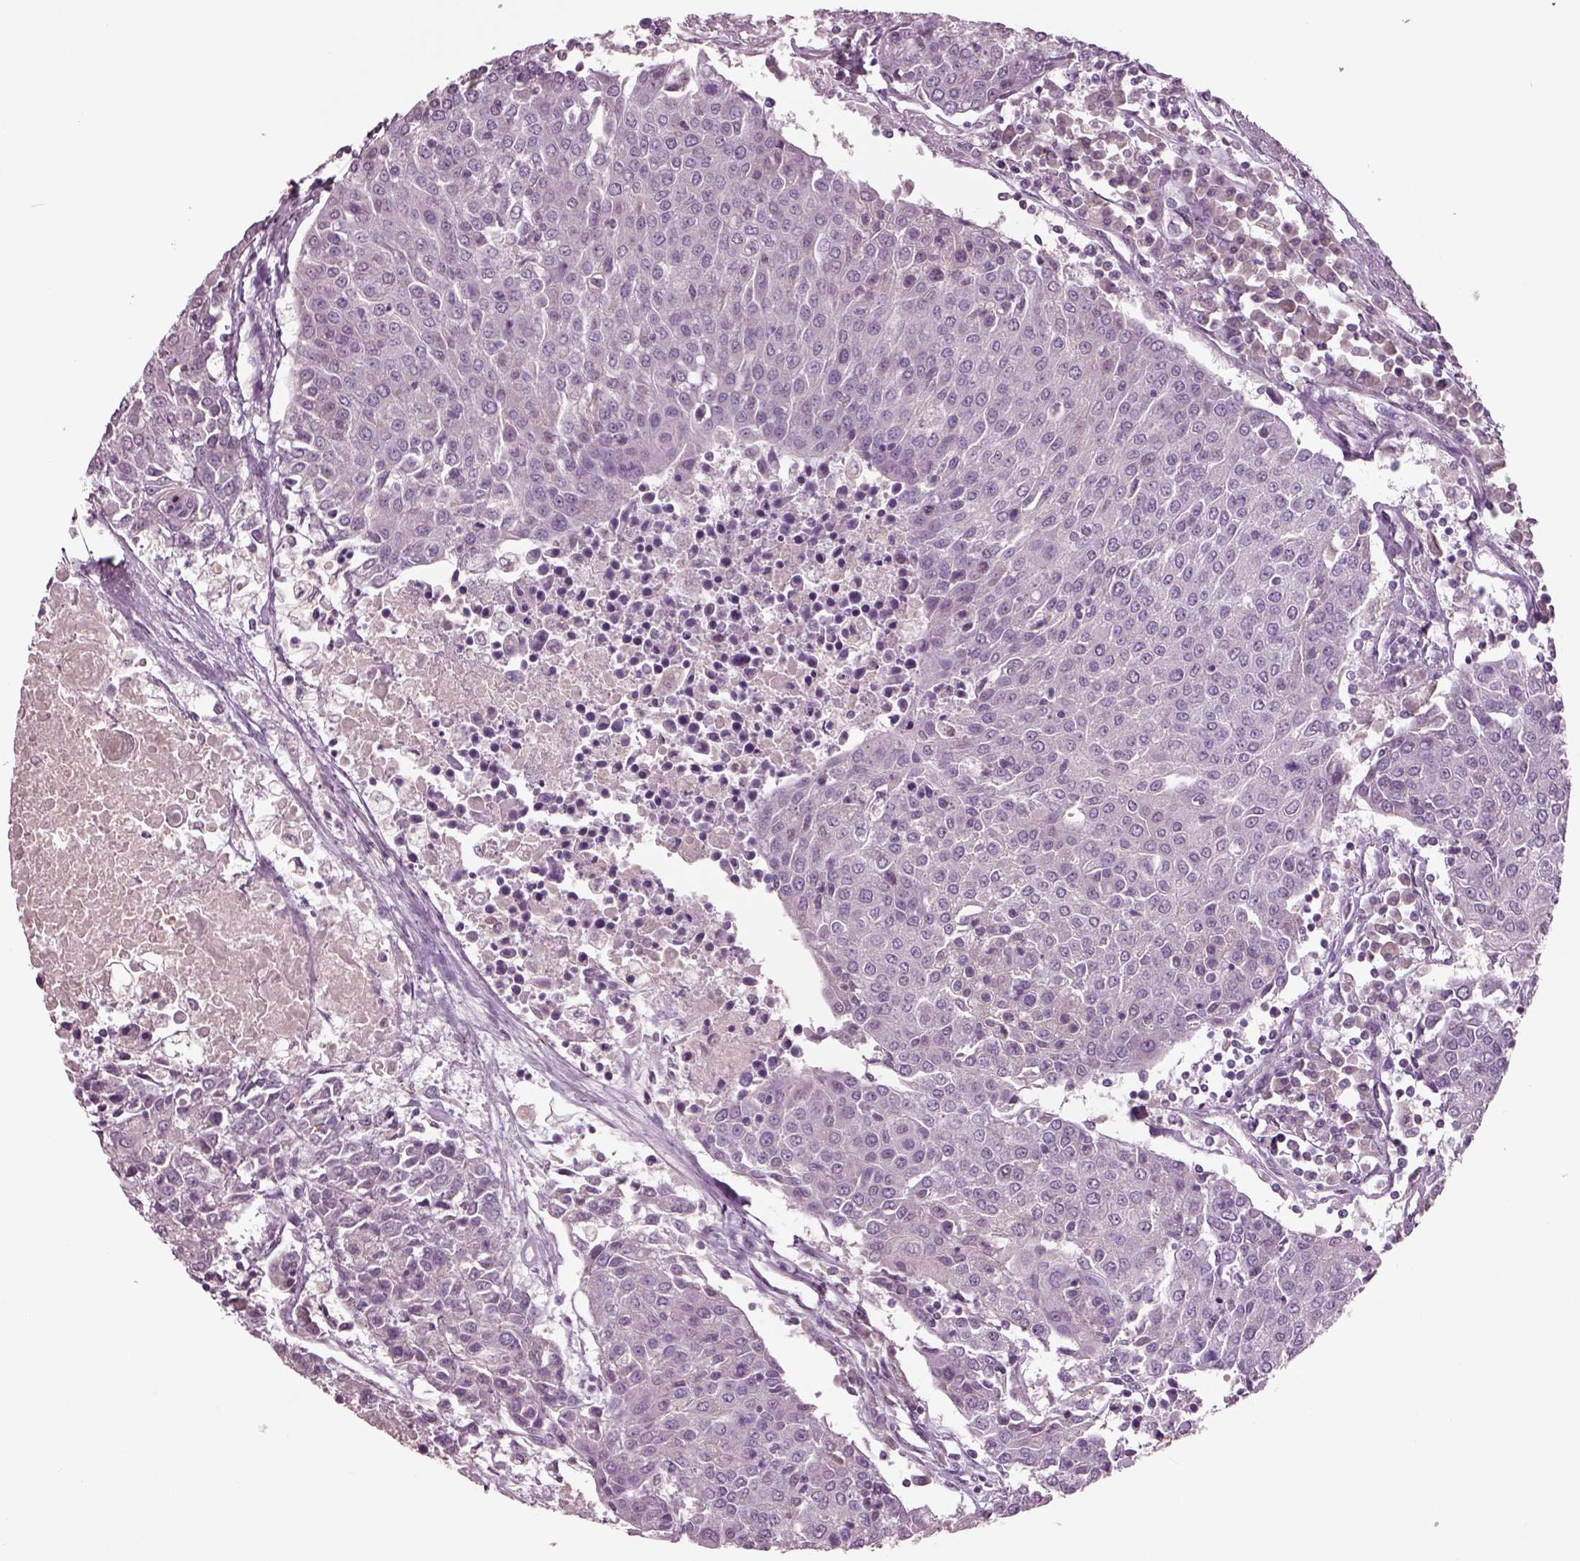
{"staining": {"intensity": "negative", "quantity": "none", "location": "none"}, "tissue": "urothelial cancer", "cell_type": "Tumor cells", "image_type": "cancer", "snomed": [{"axis": "morphology", "description": "Urothelial carcinoma, High grade"}, {"axis": "topography", "description": "Urinary bladder"}], "caption": "Immunohistochemistry image of human urothelial cancer stained for a protein (brown), which reveals no positivity in tumor cells.", "gene": "SEPHS1", "patient": {"sex": "female", "age": 85}}